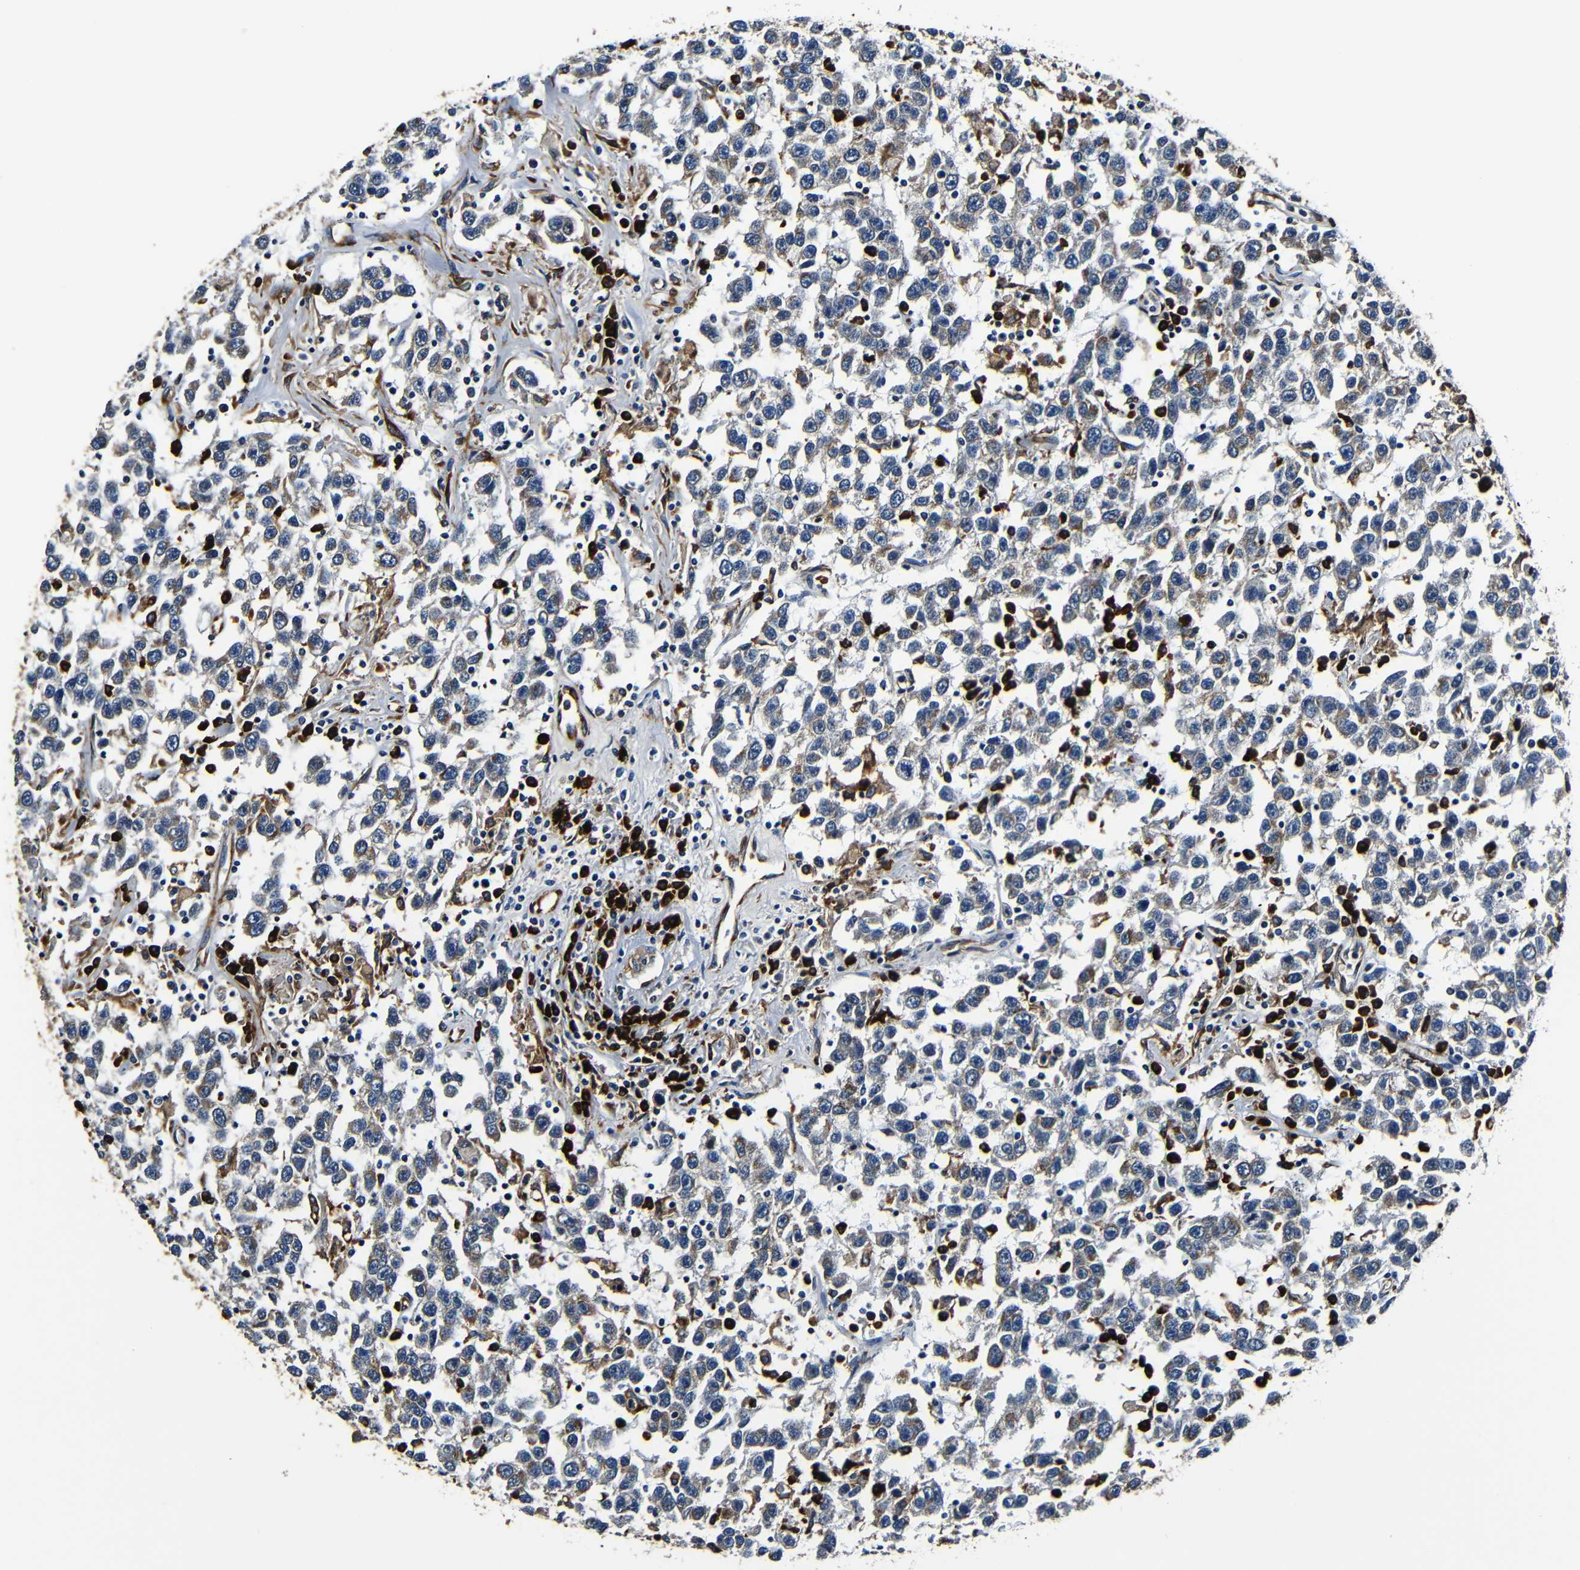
{"staining": {"intensity": "moderate", "quantity": "<25%", "location": "cytoplasmic/membranous"}, "tissue": "testis cancer", "cell_type": "Tumor cells", "image_type": "cancer", "snomed": [{"axis": "morphology", "description": "Seminoma, NOS"}, {"axis": "topography", "description": "Testis"}], "caption": "Immunohistochemistry (DAB (3,3'-diaminobenzidine)) staining of testis cancer (seminoma) shows moderate cytoplasmic/membranous protein positivity in approximately <25% of tumor cells. The staining is performed using DAB (3,3'-diaminobenzidine) brown chromogen to label protein expression. The nuclei are counter-stained blue using hematoxylin.", "gene": "RRBP1", "patient": {"sex": "male", "age": 41}}